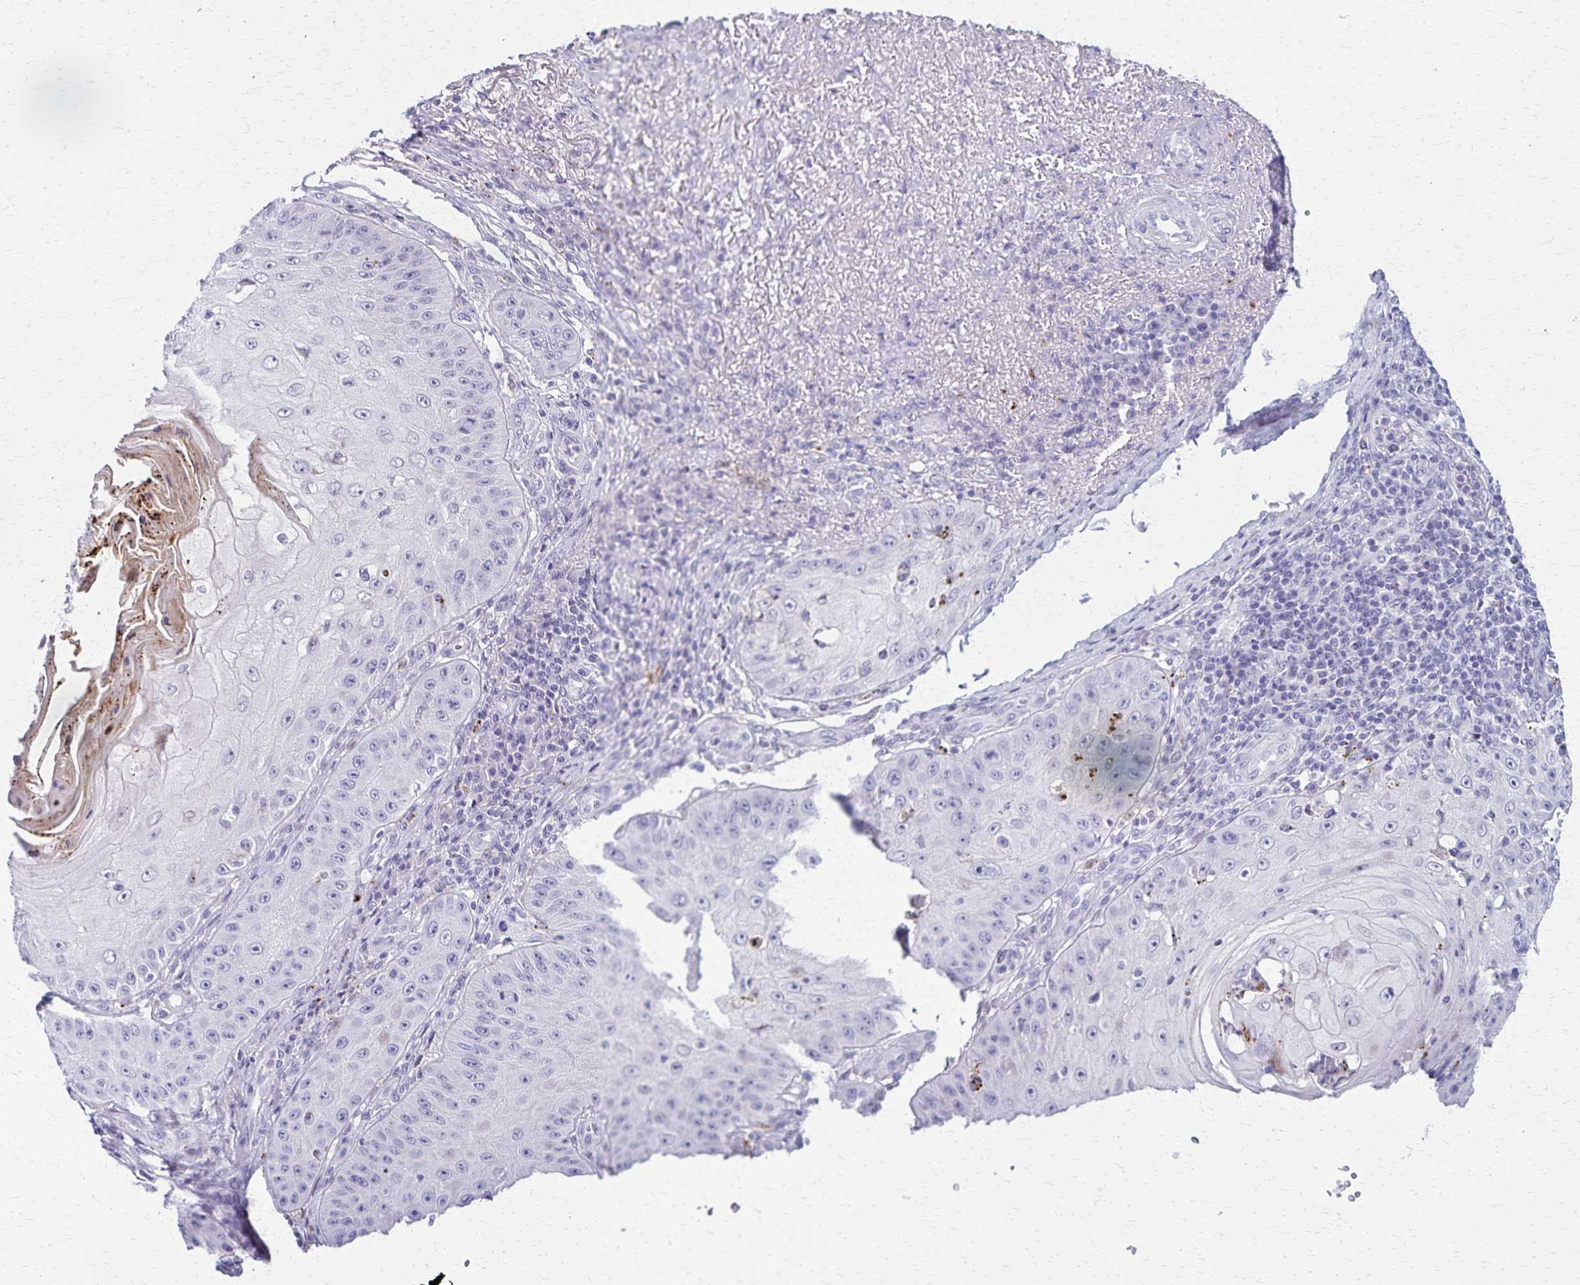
{"staining": {"intensity": "negative", "quantity": "none", "location": "none"}, "tissue": "skin cancer", "cell_type": "Tumor cells", "image_type": "cancer", "snomed": [{"axis": "morphology", "description": "Squamous cell carcinoma, NOS"}, {"axis": "topography", "description": "Skin"}], "caption": "Immunohistochemical staining of skin cancer (squamous cell carcinoma) displays no significant staining in tumor cells.", "gene": "TMEM60", "patient": {"sex": "male", "age": 70}}